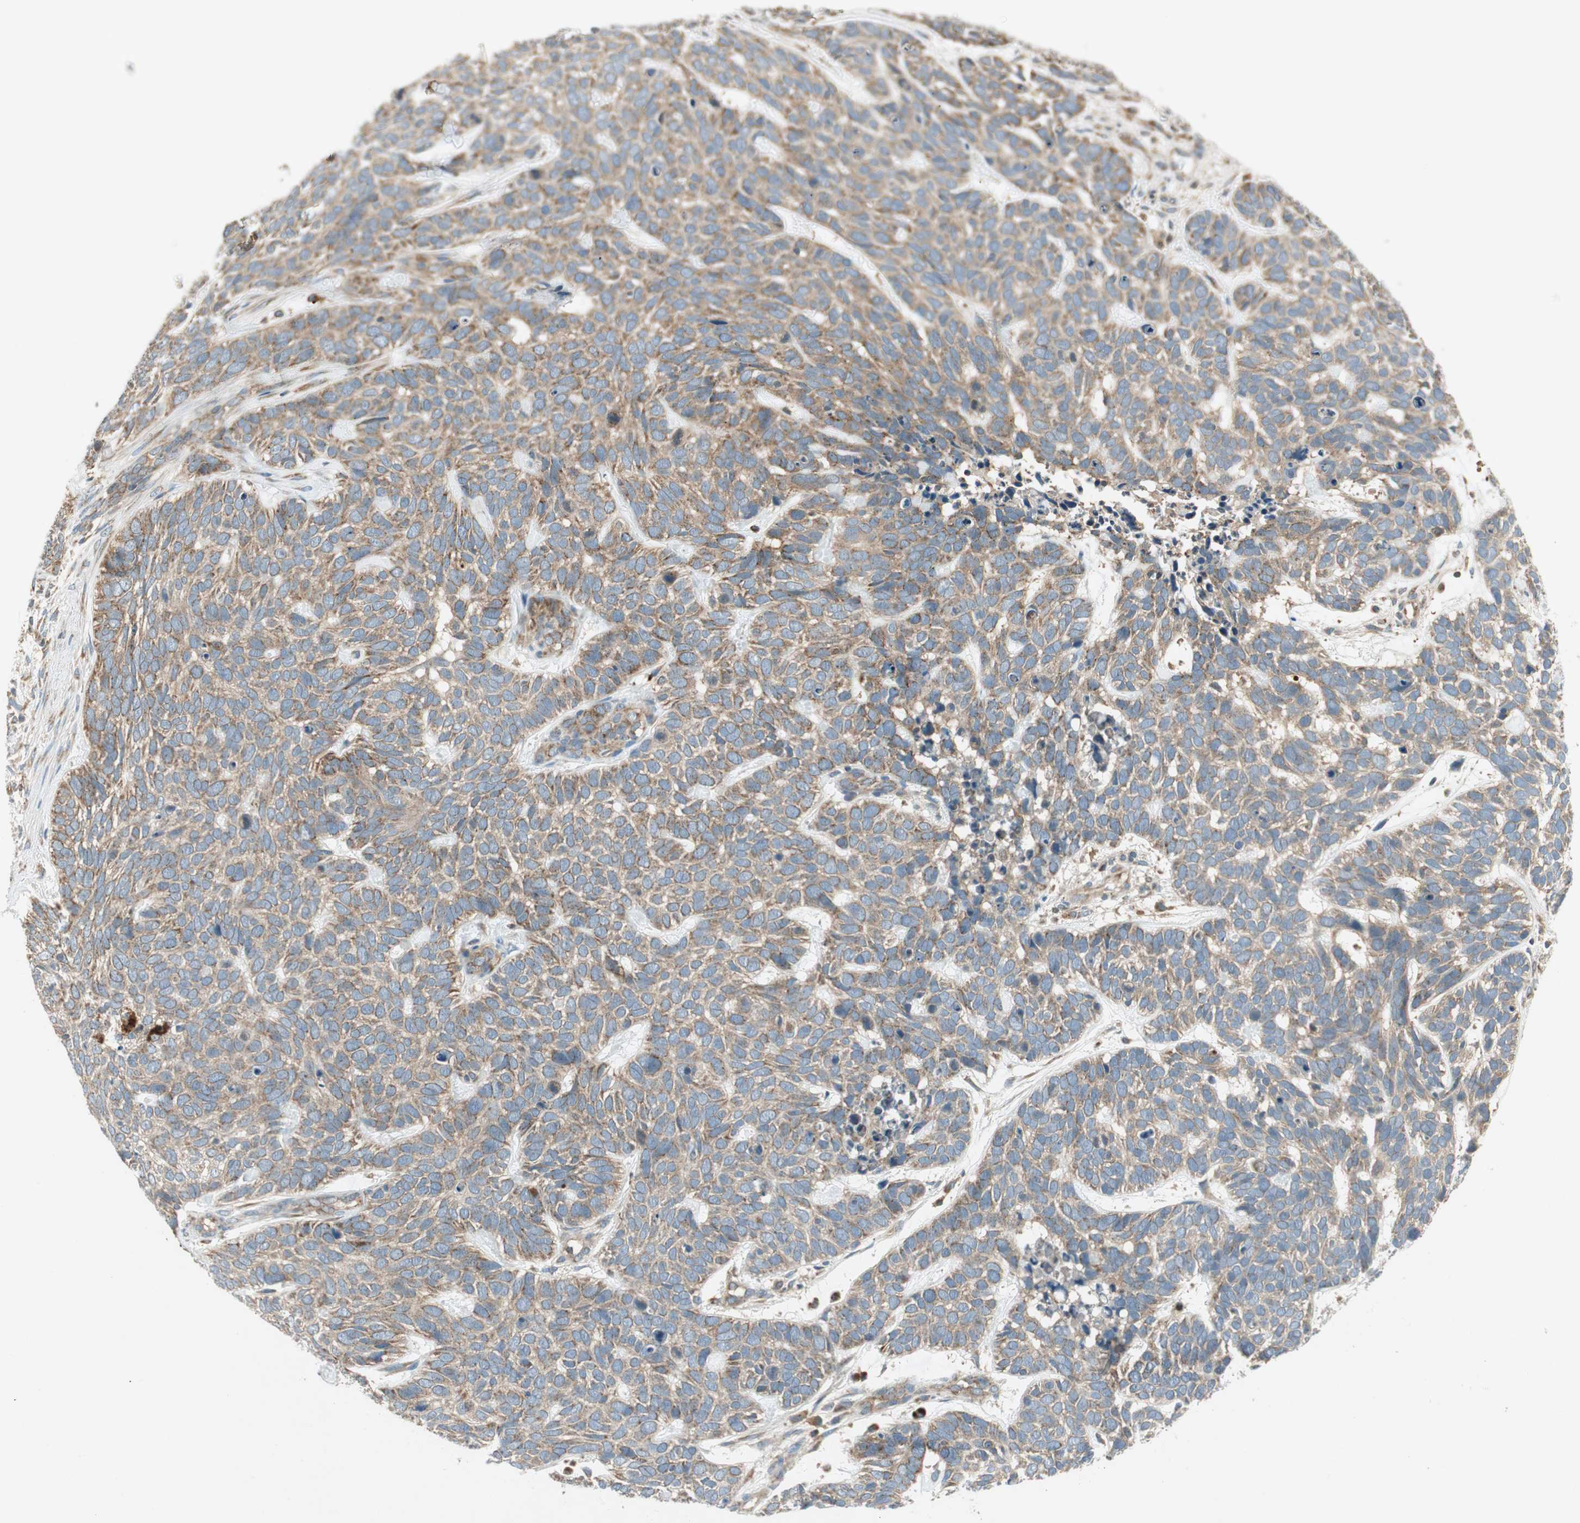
{"staining": {"intensity": "moderate", "quantity": ">75%", "location": "cytoplasmic/membranous"}, "tissue": "skin cancer", "cell_type": "Tumor cells", "image_type": "cancer", "snomed": [{"axis": "morphology", "description": "Basal cell carcinoma"}, {"axis": "topography", "description": "Skin"}], "caption": "Brown immunohistochemical staining in human basal cell carcinoma (skin) reveals moderate cytoplasmic/membranous positivity in approximately >75% of tumor cells.", "gene": "CHADL", "patient": {"sex": "male", "age": 87}}